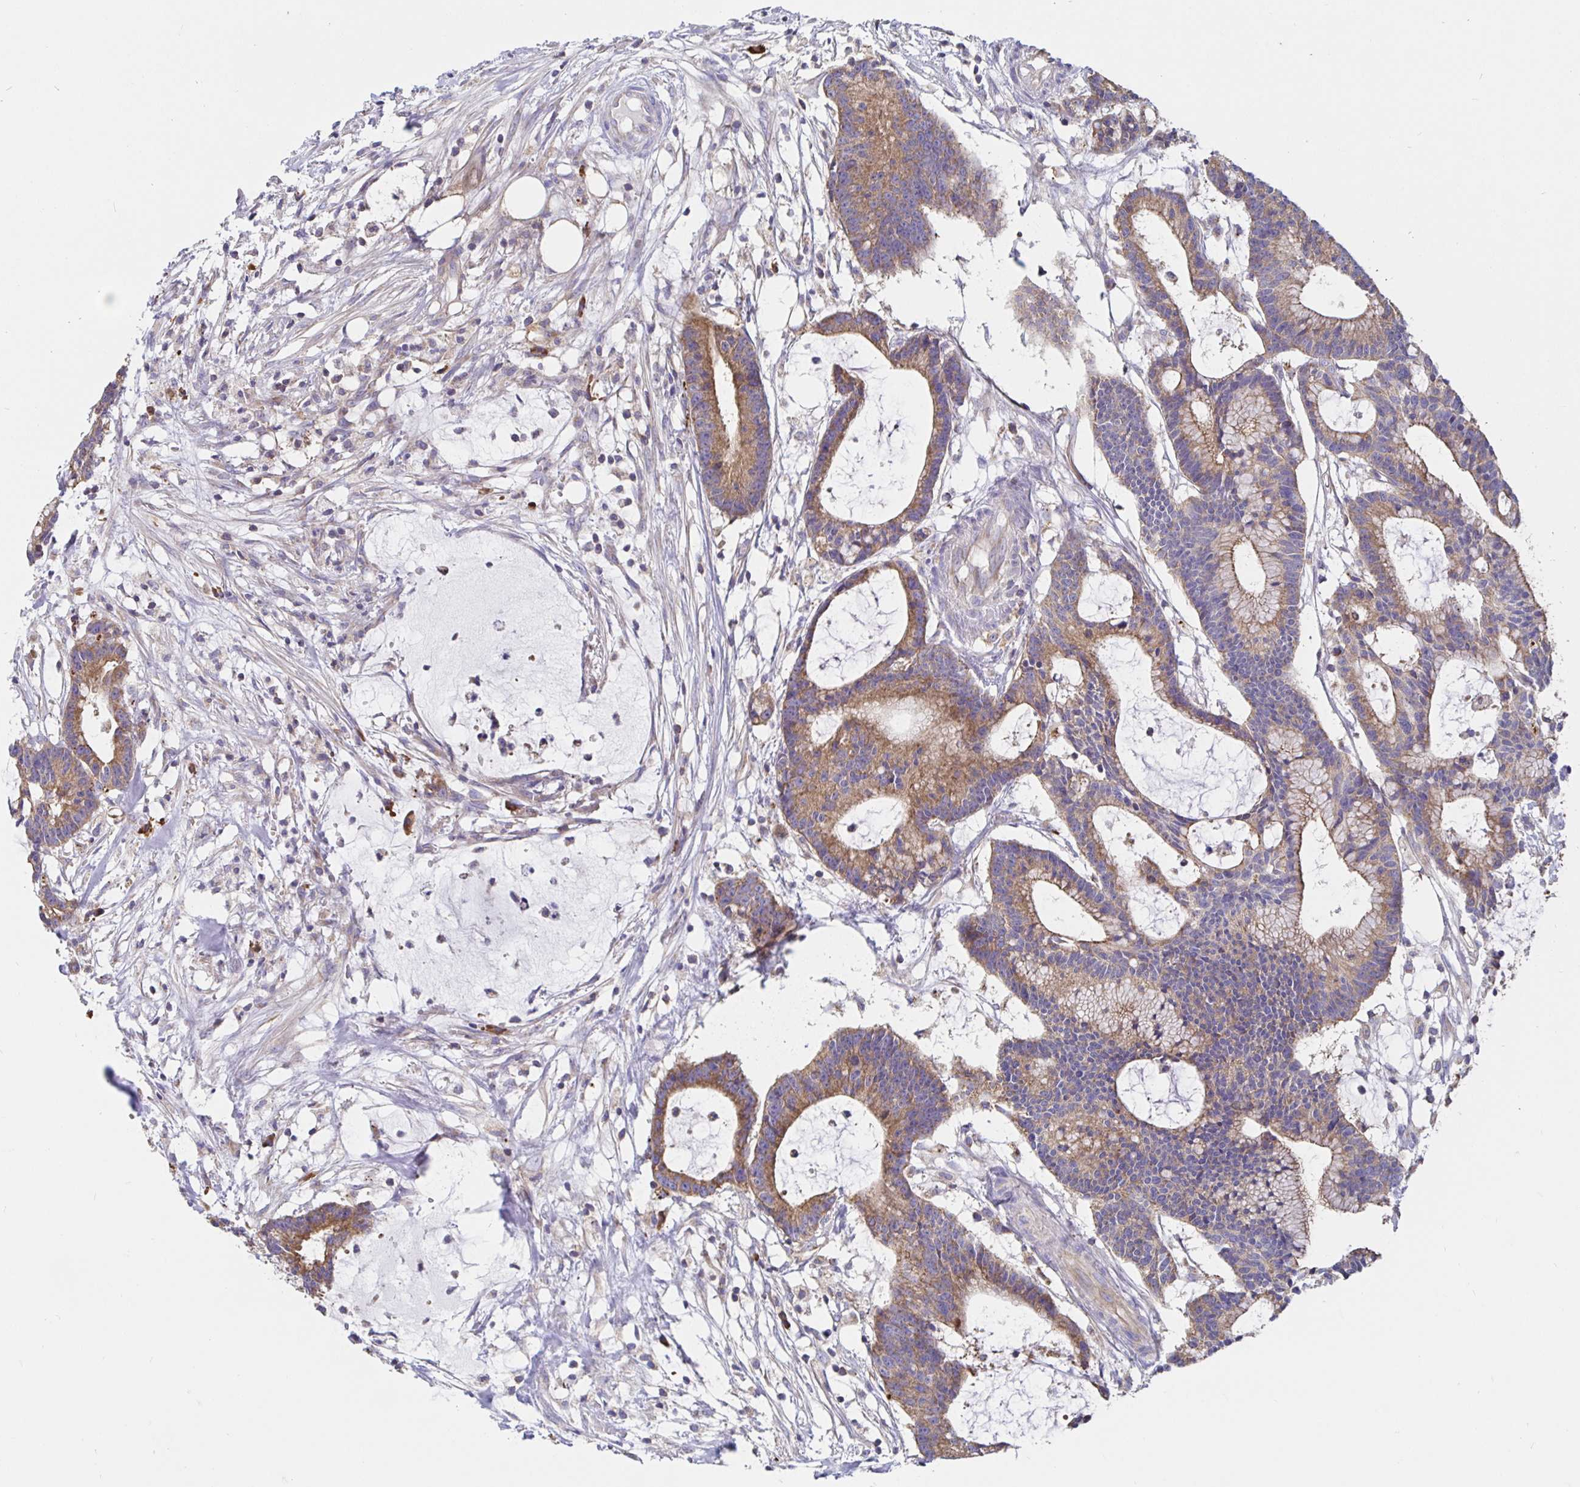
{"staining": {"intensity": "moderate", "quantity": ">75%", "location": "cytoplasmic/membranous"}, "tissue": "colorectal cancer", "cell_type": "Tumor cells", "image_type": "cancer", "snomed": [{"axis": "morphology", "description": "Adenocarcinoma, NOS"}, {"axis": "topography", "description": "Colon"}], "caption": "The micrograph reveals immunohistochemical staining of adenocarcinoma (colorectal). There is moderate cytoplasmic/membranous expression is present in about >75% of tumor cells.", "gene": "PRDX3", "patient": {"sex": "female", "age": 78}}